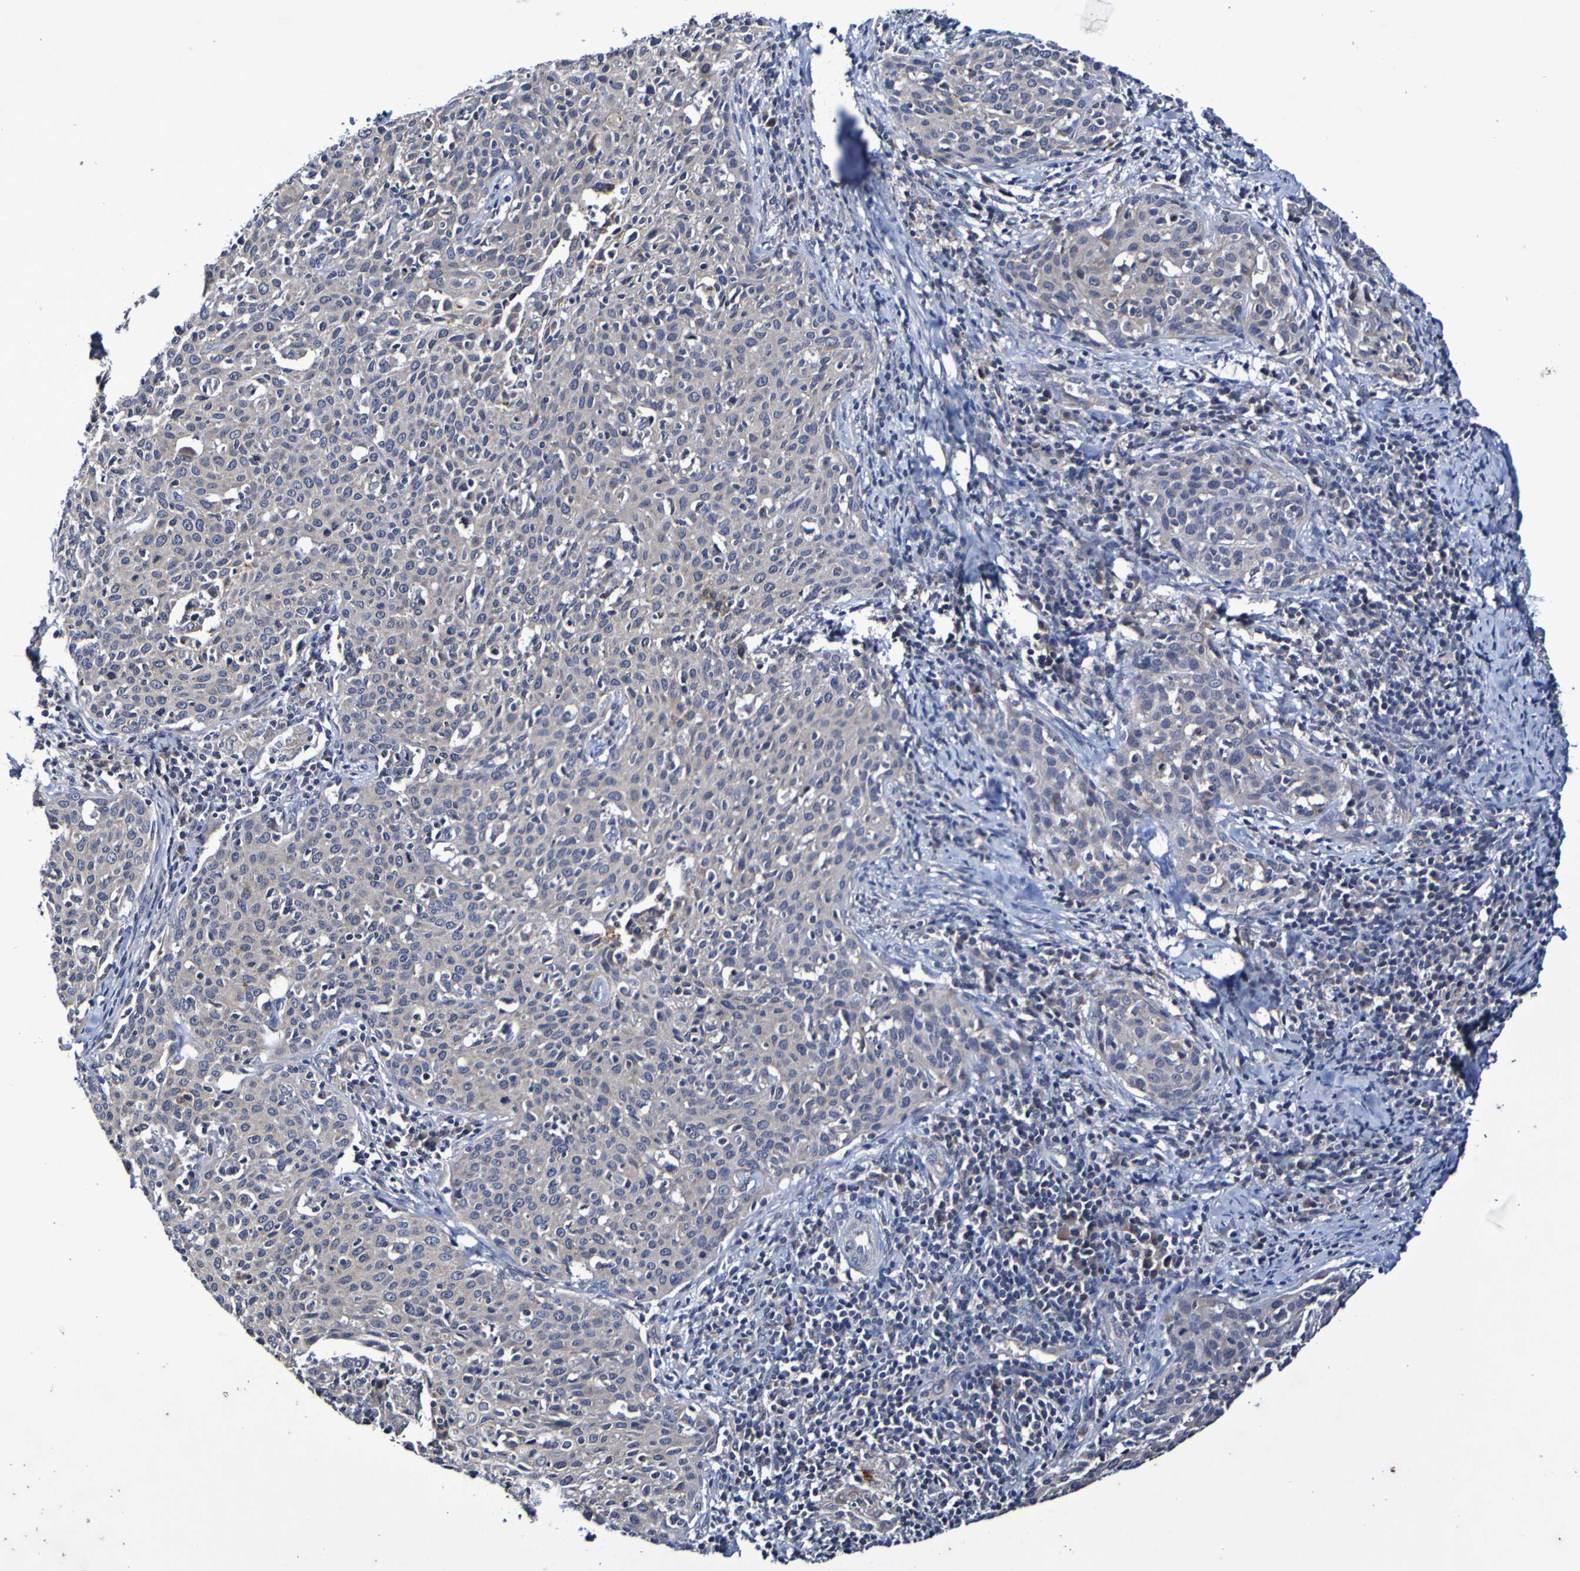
{"staining": {"intensity": "weak", "quantity": ">75%", "location": "cytoplasmic/membranous"}, "tissue": "cervical cancer", "cell_type": "Tumor cells", "image_type": "cancer", "snomed": [{"axis": "morphology", "description": "Squamous cell carcinoma, NOS"}, {"axis": "topography", "description": "Cervix"}], "caption": "Immunohistochemical staining of squamous cell carcinoma (cervical) demonstrates low levels of weak cytoplasmic/membranous protein expression in approximately >75% of tumor cells. (Stains: DAB (3,3'-diaminobenzidine) in brown, nuclei in blue, Microscopy: brightfield microscopy at high magnification).", "gene": "PTP4A2", "patient": {"sex": "female", "age": 38}}